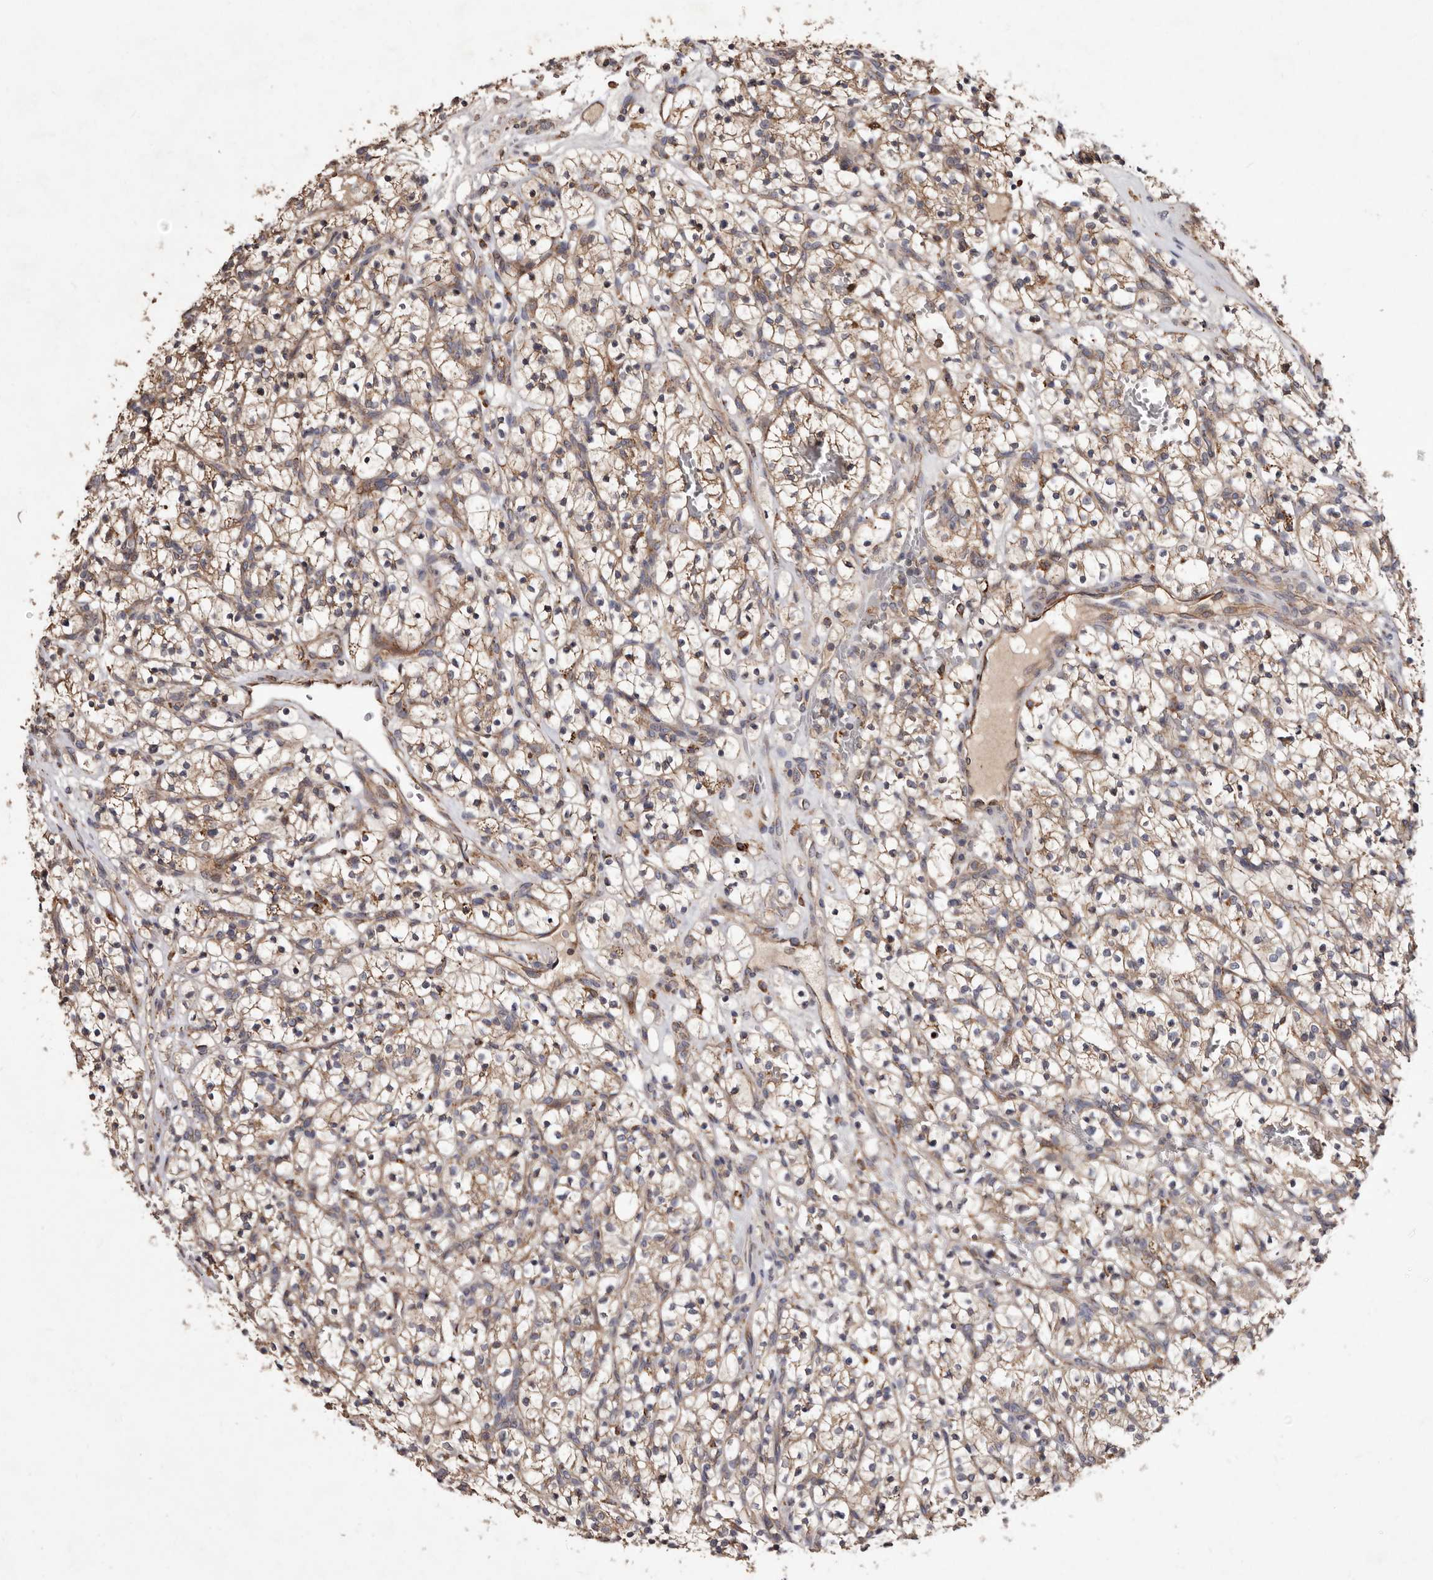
{"staining": {"intensity": "weak", "quantity": ">75%", "location": "cytoplasmic/membranous"}, "tissue": "renal cancer", "cell_type": "Tumor cells", "image_type": "cancer", "snomed": [{"axis": "morphology", "description": "Adenocarcinoma, NOS"}, {"axis": "topography", "description": "Kidney"}], "caption": "A low amount of weak cytoplasmic/membranous expression is appreciated in approximately >75% of tumor cells in renal cancer (adenocarcinoma) tissue.", "gene": "STEAP2", "patient": {"sex": "female", "age": 57}}